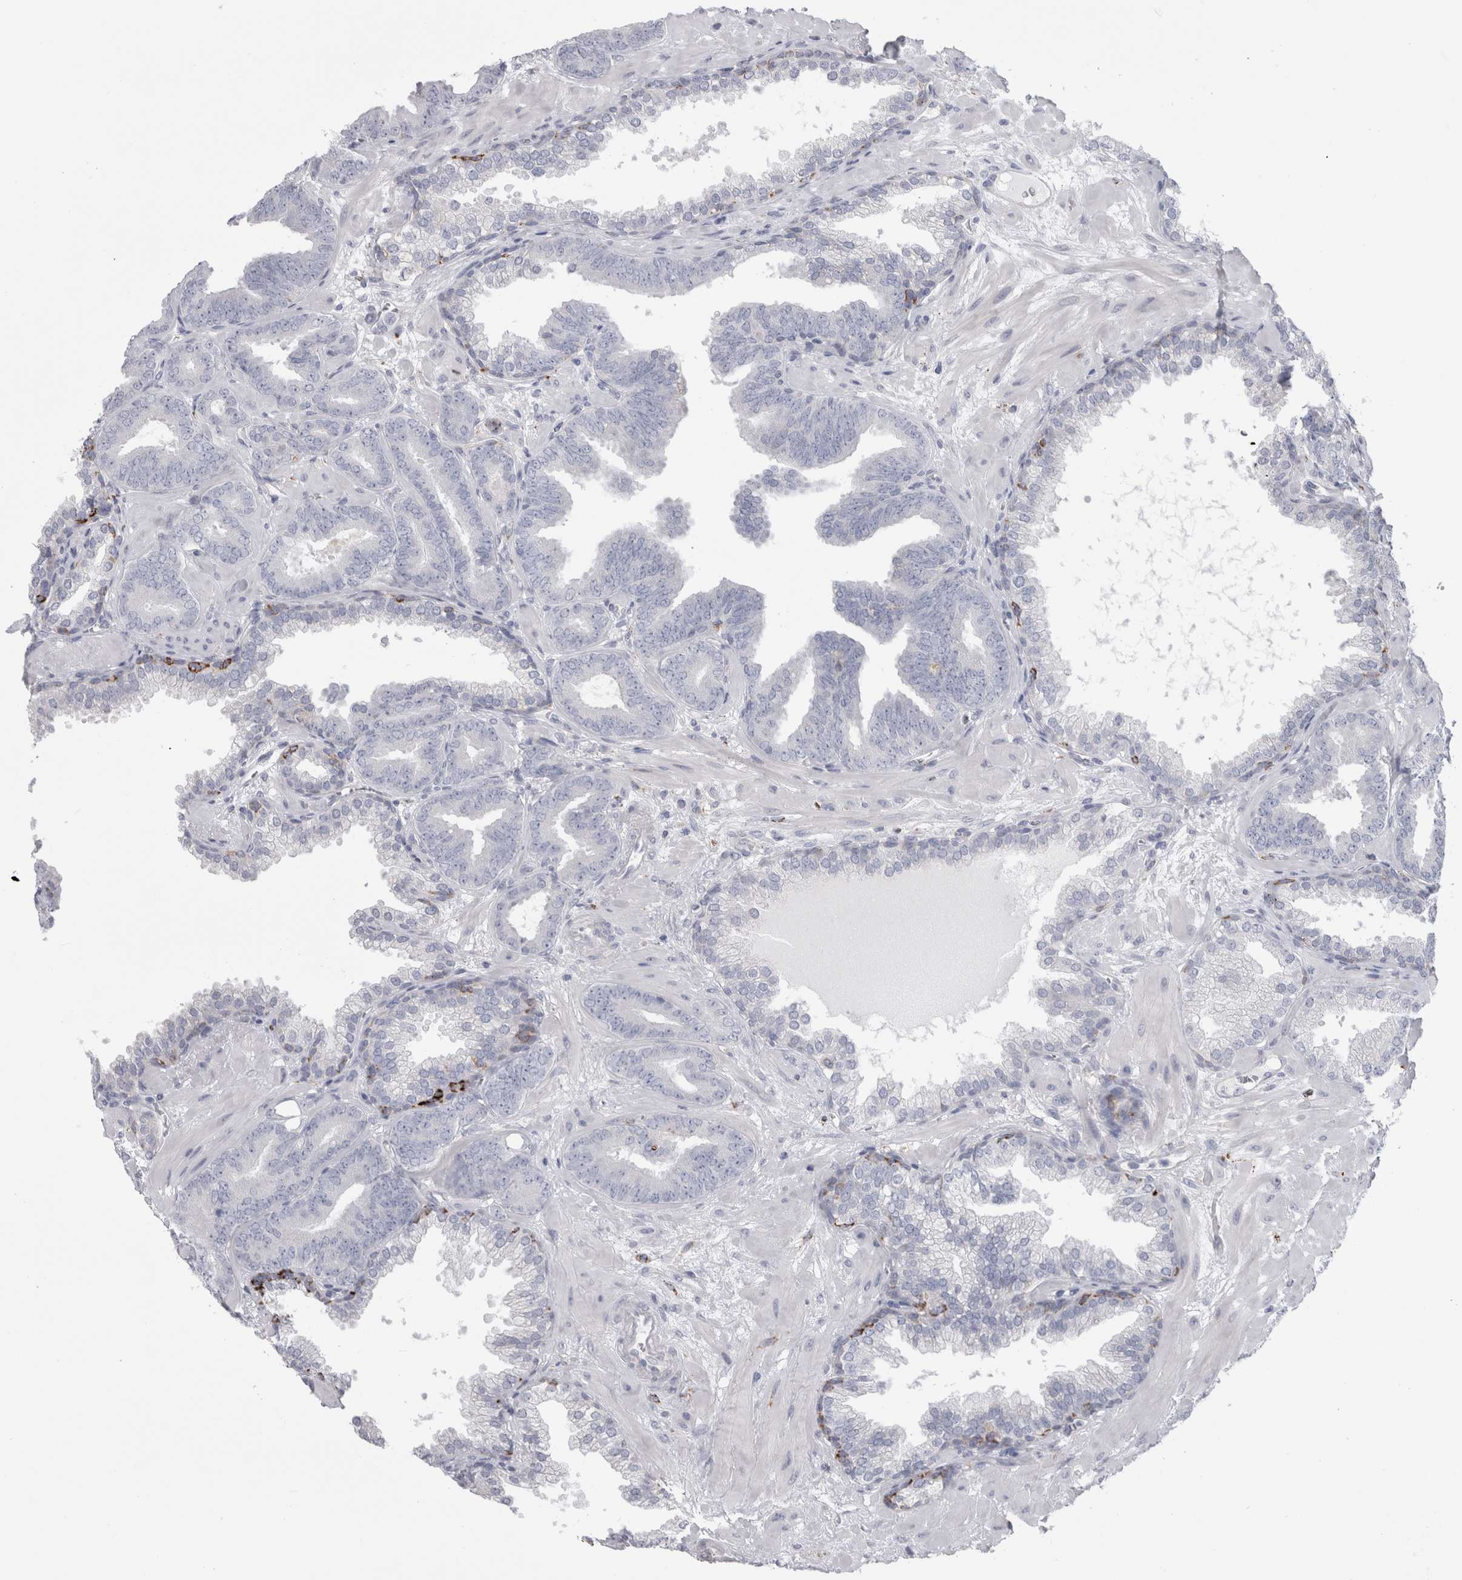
{"staining": {"intensity": "negative", "quantity": "none", "location": "none"}, "tissue": "prostate cancer", "cell_type": "Tumor cells", "image_type": "cancer", "snomed": [{"axis": "morphology", "description": "Adenocarcinoma, Low grade"}, {"axis": "topography", "description": "Prostate"}], "caption": "This is a micrograph of IHC staining of low-grade adenocarcinoma (prostate), which shows no expression in tumor cells. (DAB (3,3'-diaminobenzidine) immunohistochemistry (IHC) visualized using brightfield microscopy, high magnification).", "gene": "GATM", "patient": {"sex": "male", "age": 62}}